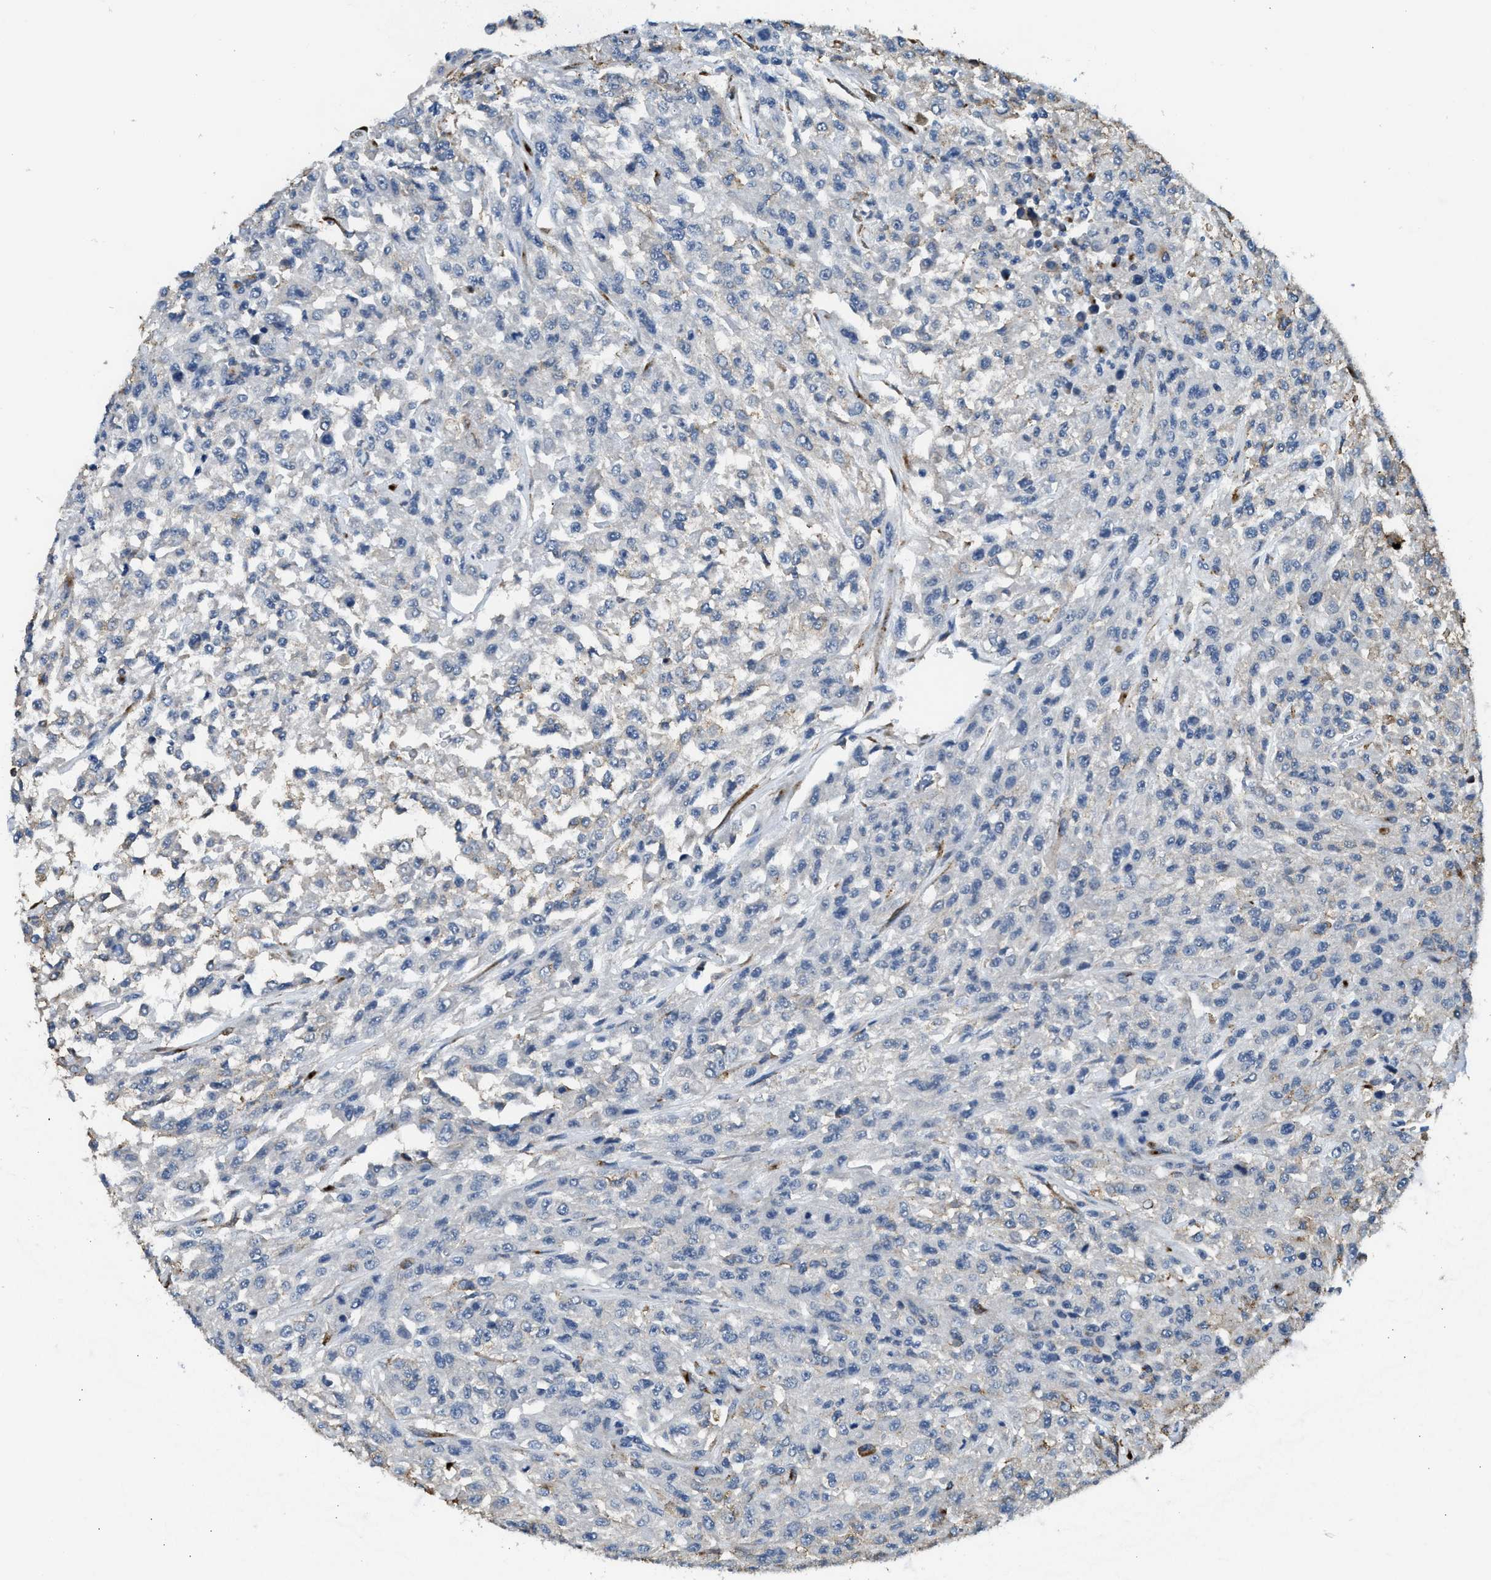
{"staining": {"intensity": "negative", "quantity": "none", "location": "none"}, "tissue": "urothelial cancer", "cell_type": "Tumor cells", "image_type": "cancer", "snomed": [{"axis": "morphology", "description": "Urothelial carcinoma, High grade"}, {"axis": "topography", "description": "Urinary bladder"}], "caption": "Immunohistochemical staining of urothelial cancer reveals no significant staining in tumor cells.", "gene": "LRP1", "patient": {"sex": "male", "age": 46}}